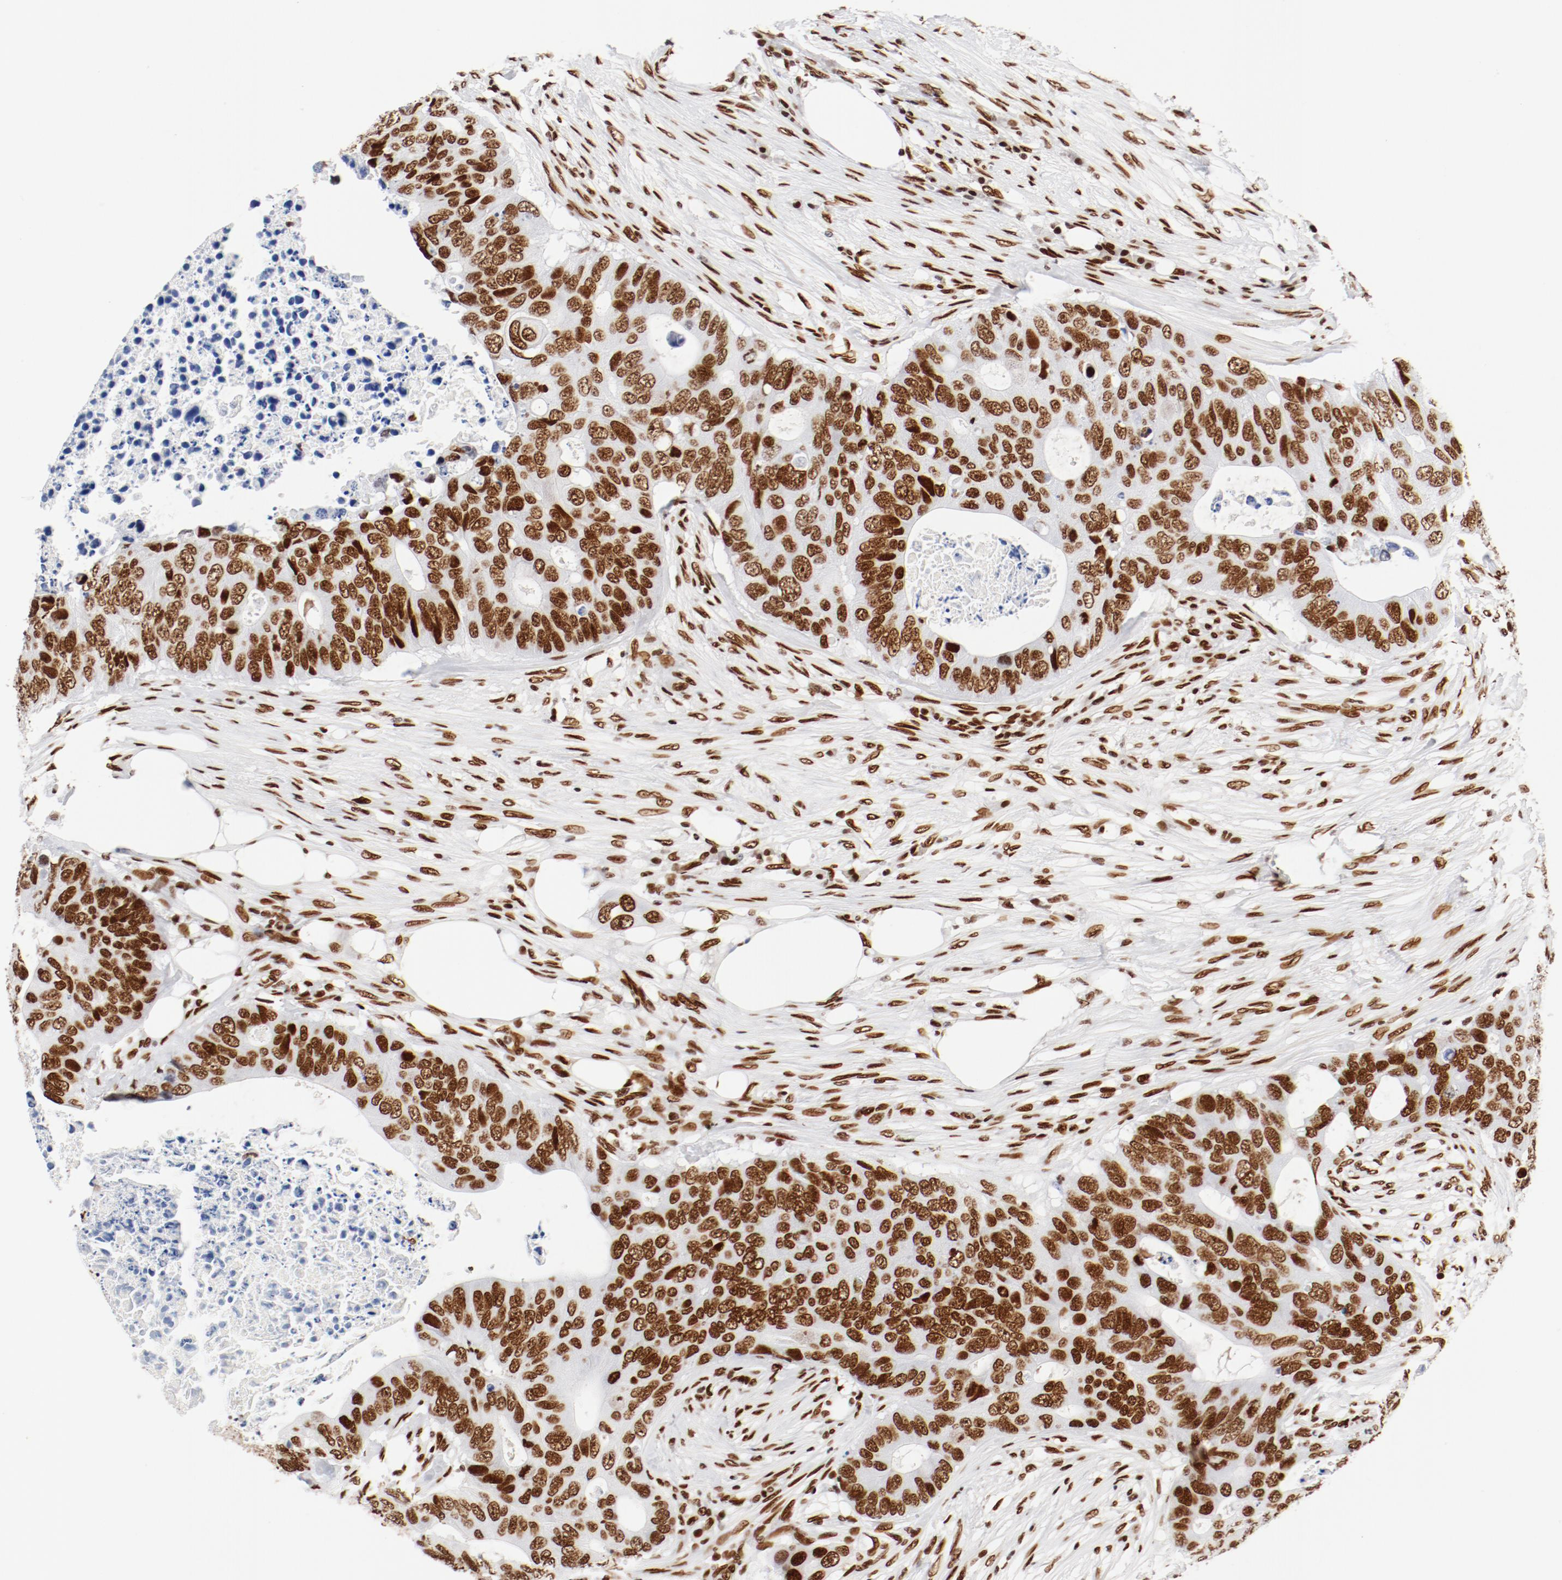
{"staining": {"intensity": "strong", "quantity": ">75%", "location": "nuclear"}, "tissue": "colorectal cancer", "cell_type": "Tumor cells", "image_type": "cancer", "snomed": [{"axis": "morphology", "description": "Adenocarcinoma, NOS"}, {"axis": "topography", "description": "Colon"}], "caption": "Protein expression analysis of human colorectal cancer (adenocarcinoma) reveals strong nuclear expression in about >75% of tumor cells.", "gene": "CTBP1", "patient": {"sex": "male", "age": 71}}